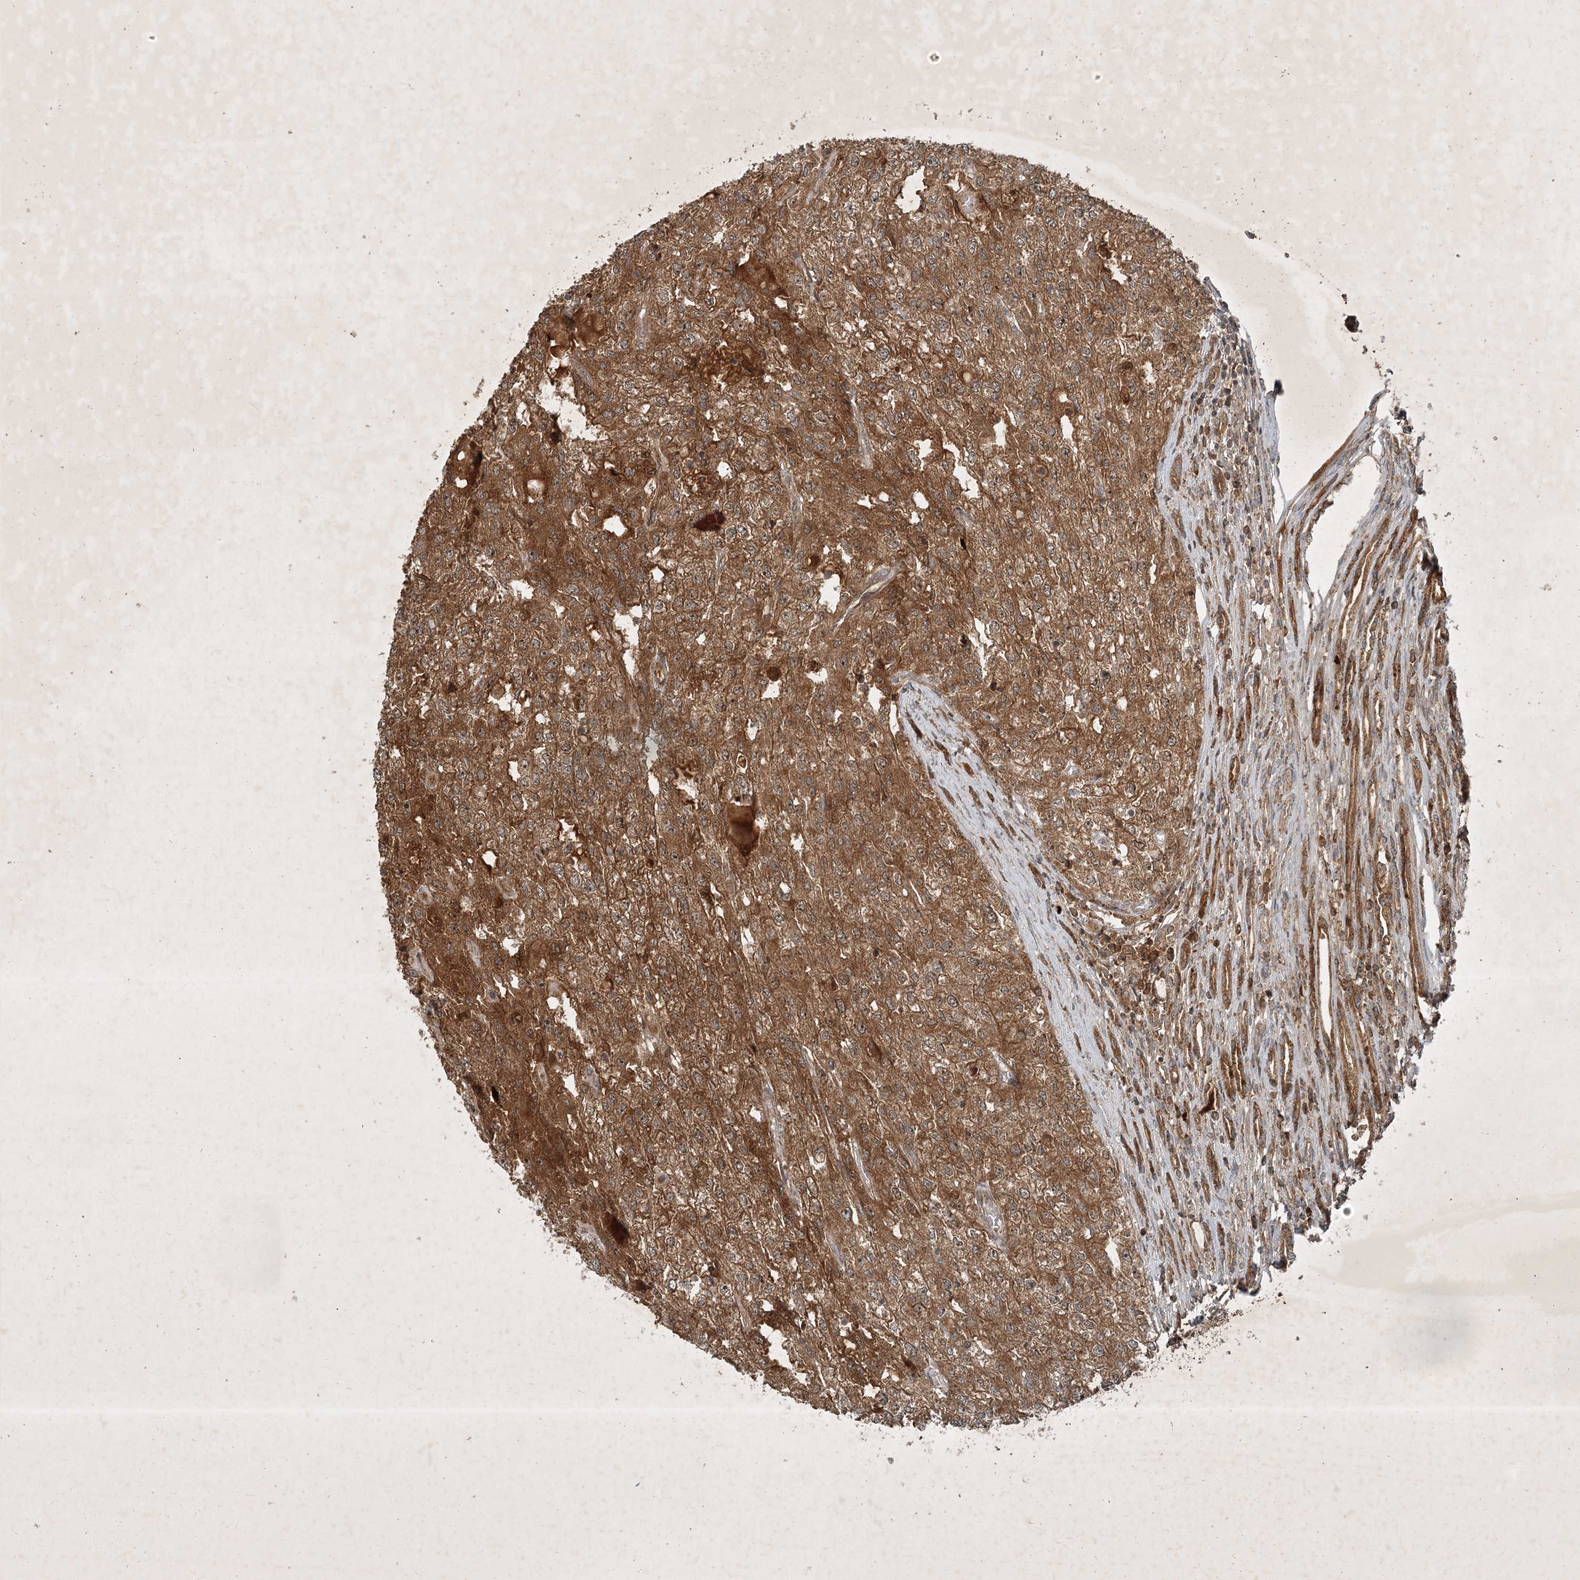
{"staining": {"intensity": "moderate", "quantity": ">75%", "location": "cytoplasmic/membranous"}, "tissue": "renal cancer", "cell_type": "Tumor cells", "image_type": "cancer", "snomed": [{"axis": "morphology", "description": "Adenocarcinoma, NOS"}, {"axis": "topography", "description": "Kidney"}], "caption": "Protein staining of renal adenocarcinoma tissue demonstrates moderate cytoplasmic/membranous staining in approximately >75% of tumor cells. Immunohistochemistry (ihc) stains the protein in brown and the nuclei are stained blue.", "gene": "UNC93A", "patient": {"sex": "female", "age": 54}}